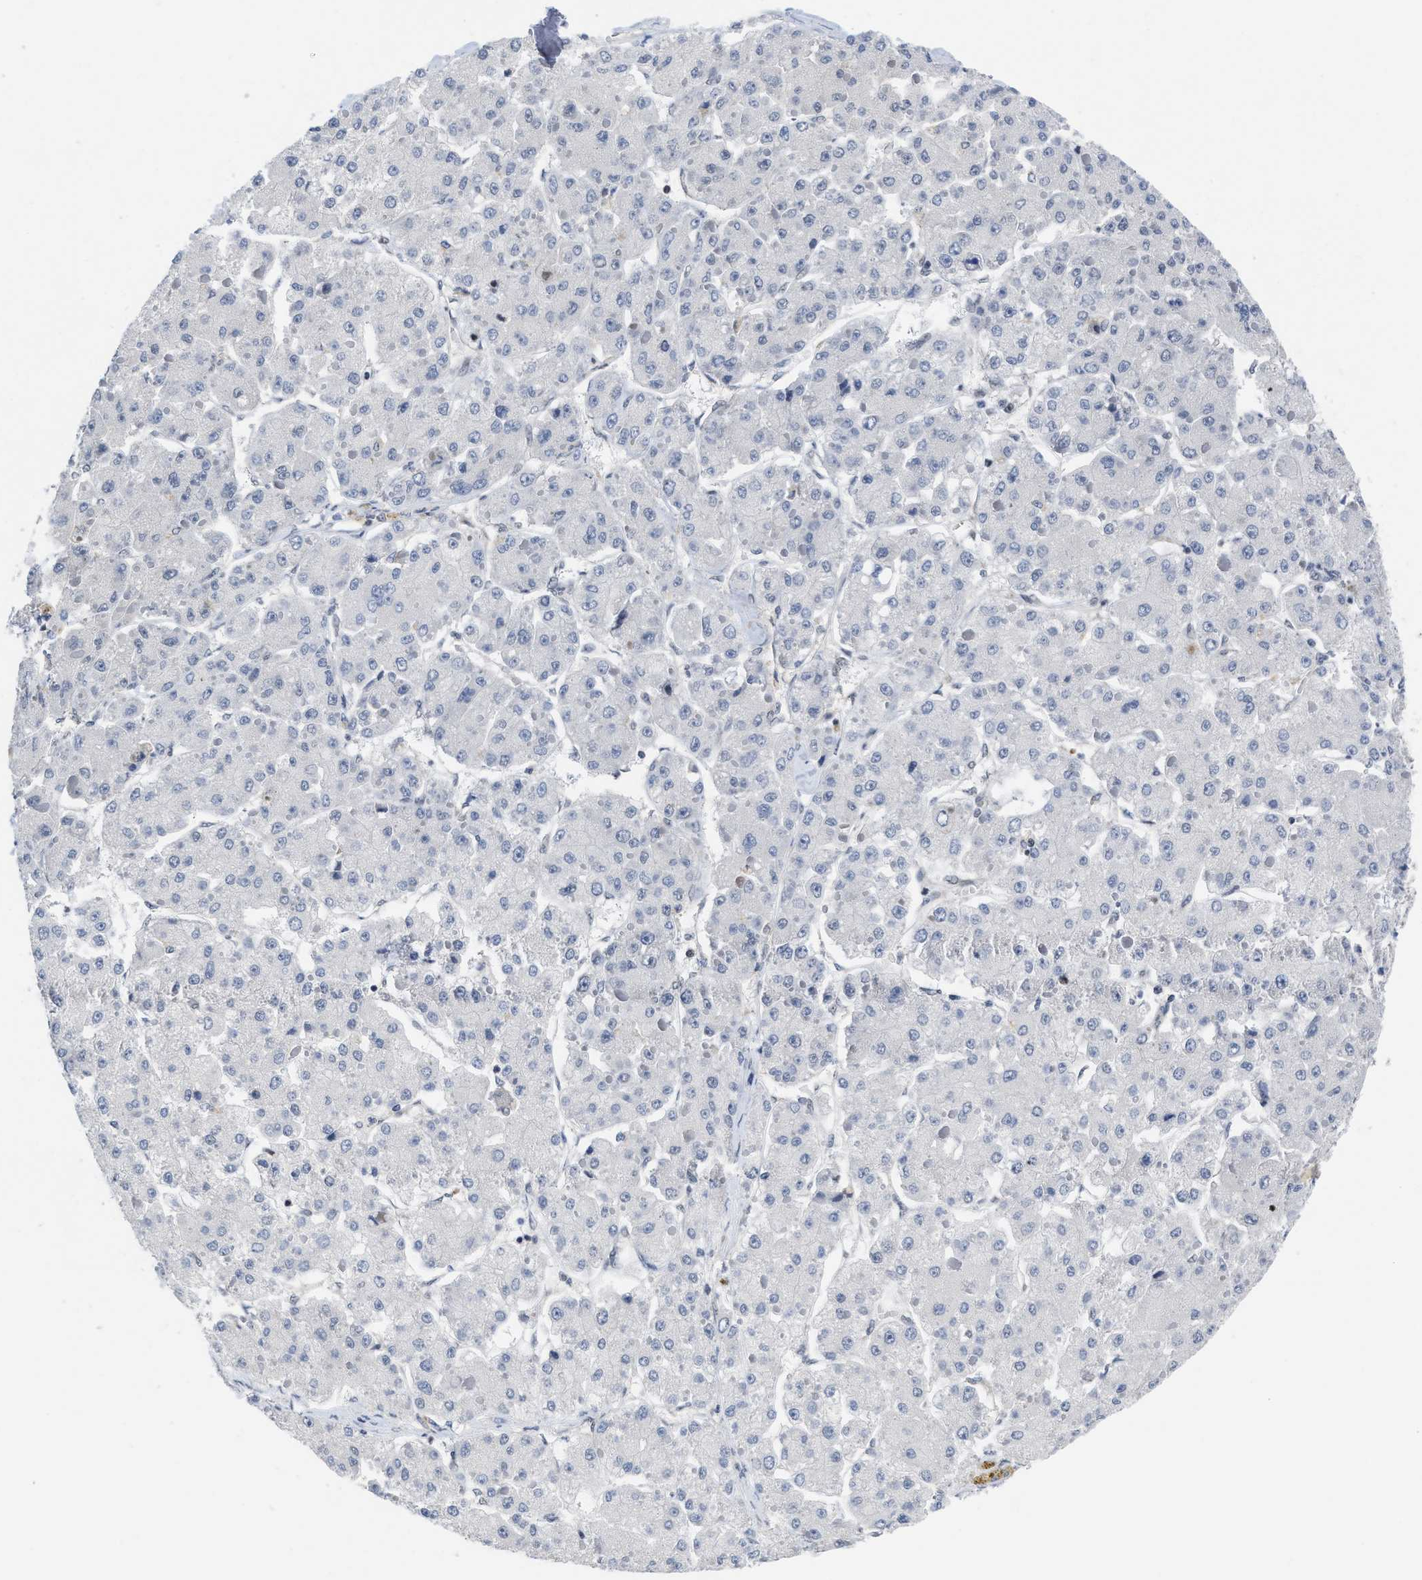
{"staining": {"intensity": "negative", "quantity": "none", "location": "none"}, "tissue": "liver cancer", "cell_type": "Tumor cells", "image_type": "cancer", "snomed": [{"axis": "morphology", "description": "Carcinoma, Hepatocellular, NOS"}, {"axis": "topography", "description": "Liver"}], "caption": "Tumor cells are negative for brown protein staining in liver hepatocellular carcinoma.", "gene": "HIF1A", "patient": {"sex": "female", "age": 73}}